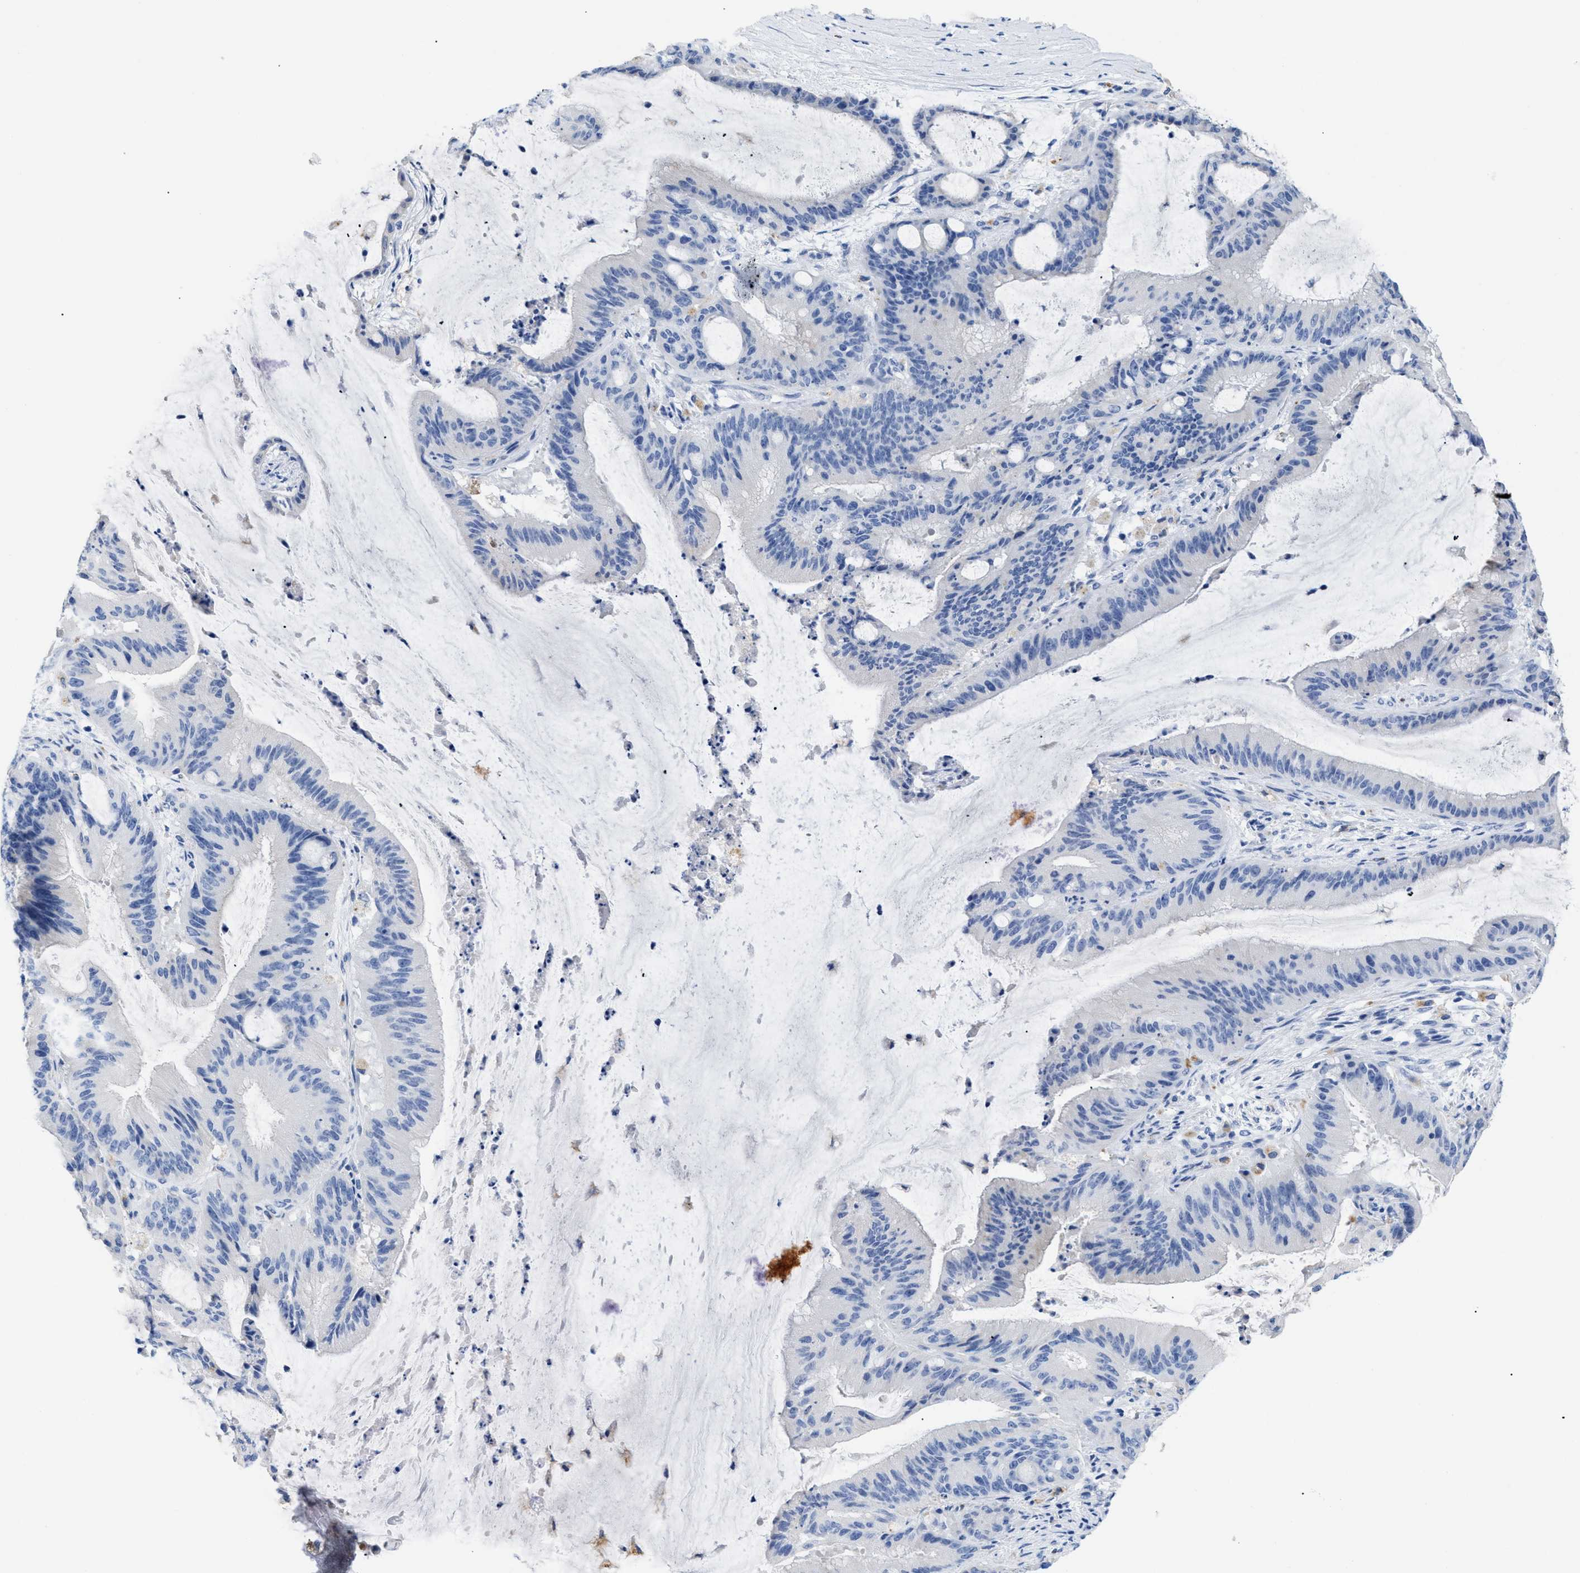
{"staining": {"intensity": "negative", "quantity": "none", "location": "none"}, "tissue": "liver cancer", "cell_type": "Tumor cells", "image_type": "cancer", "snomed": [{"axis": "morphology", "description": "Normal tissue, NOS"}, {"axis": "morphology", "description": "Cholangiocarcinoma"}, {"axis": "topography", "description": "Liver"}, {"axis": "topography", "description": "Peripheral nerve tissue"}], "caption": "This is an IHC photomicrograph of human liver cholangiocarcinoma. There is no staining in tumor cells.", "gene": "APOBEC2", "patient": {"sex": "female", "age": 73}}